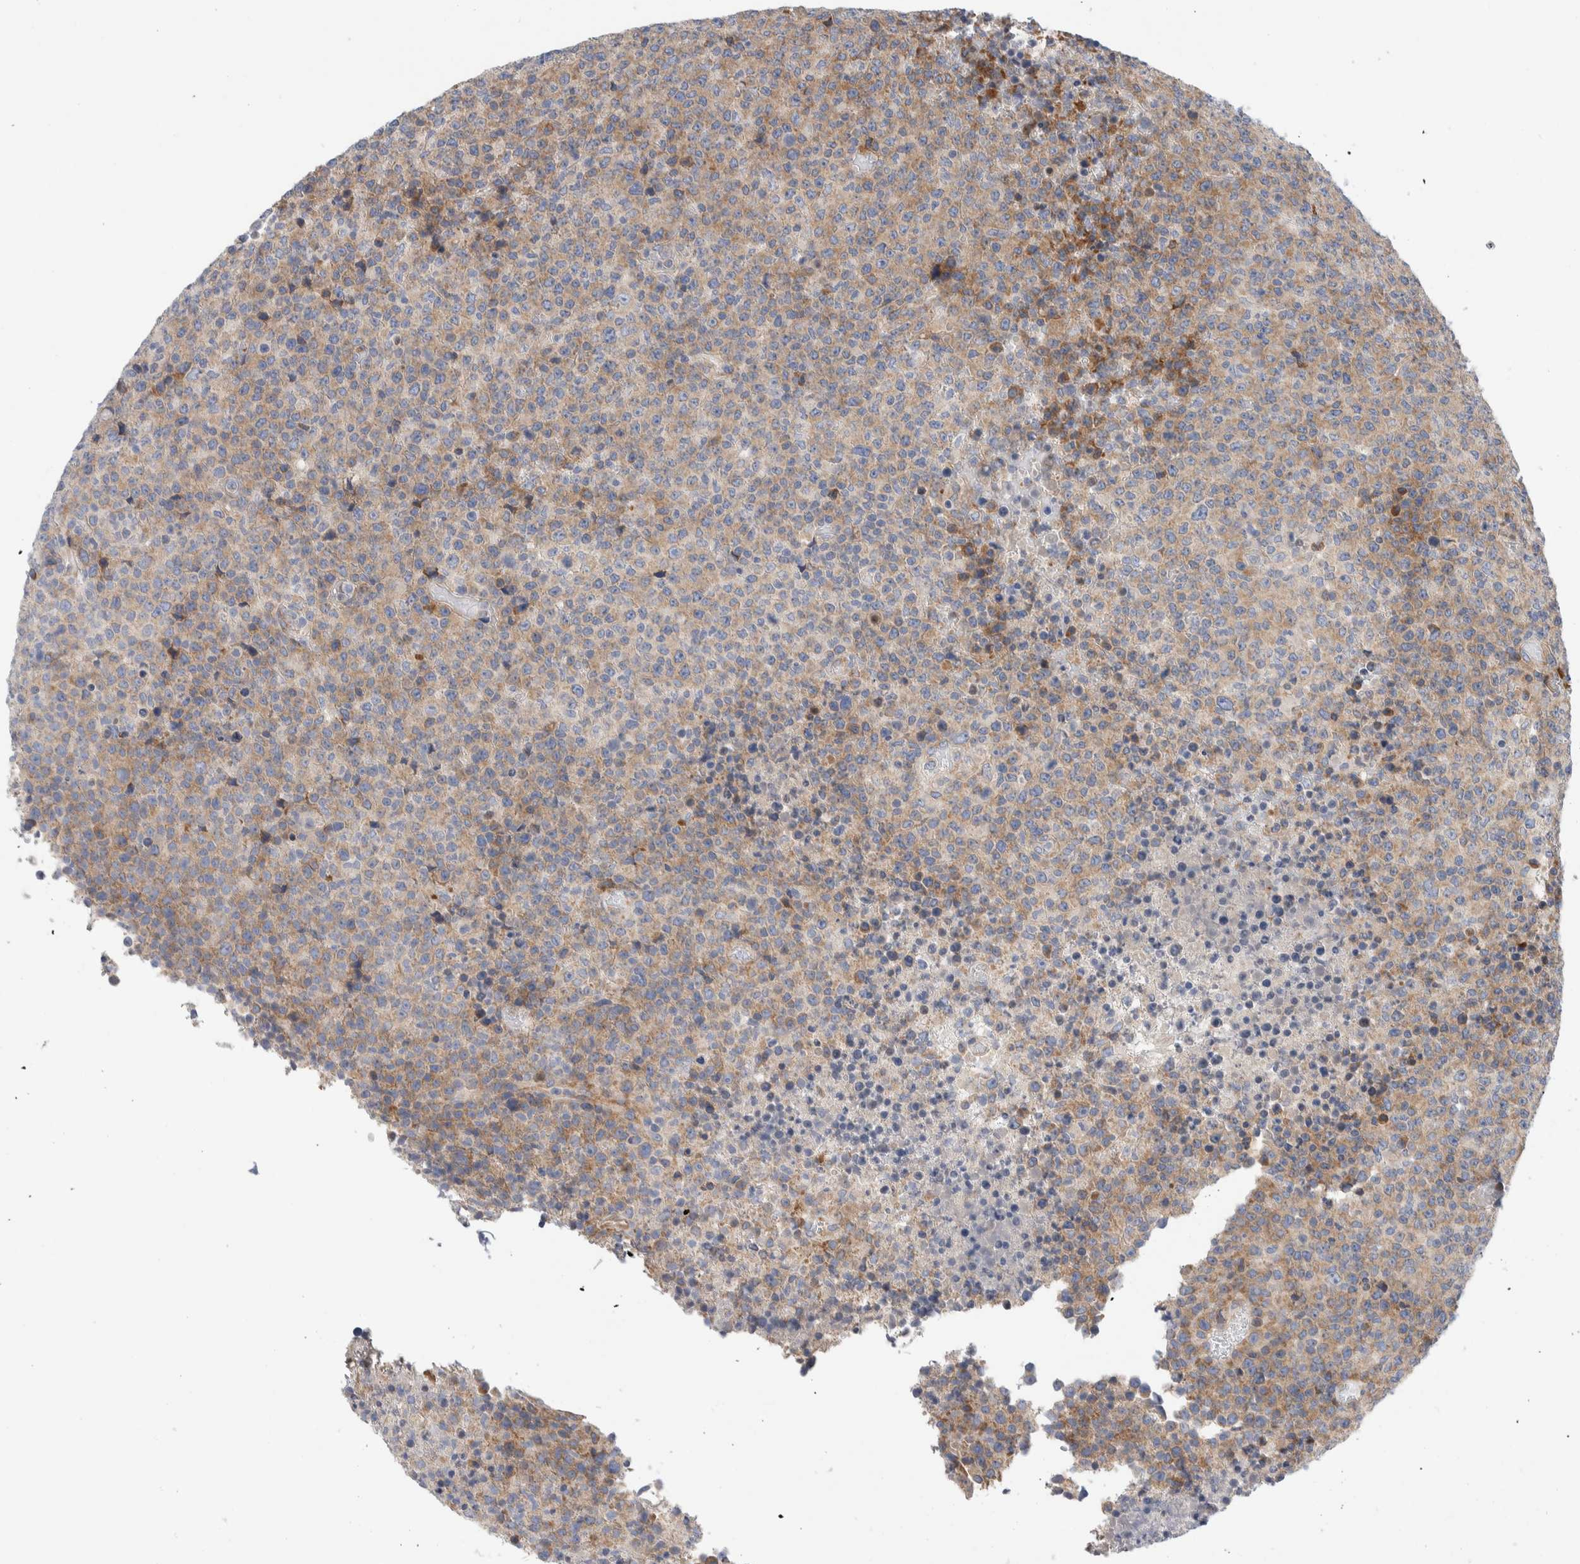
{"staining": {"intensity": "moderate", "quantity": "25%-75%", "location": "cytoplasmic/membranous"}, "tissue": "lymphoma", "cell_type": "Tumor cells", "image_type": "cancer", "snomed": [{"axis": "morphology", "description": "Malignant lymphoma, non-Hodgkin's type, High grade"}, {"axis": "topography", "description": "Lymph node"}], "caption": "Malignant lymphoma, non-Hodgkin's type (high-grade) tissue demonstrates moderate cytoplasmic/membranous positivity in approximately 25%-75% of tumor cells, visualized by immunohistochemistry.", "gene": "RACK1", "patient": {"sex": "male", "age": 13}}